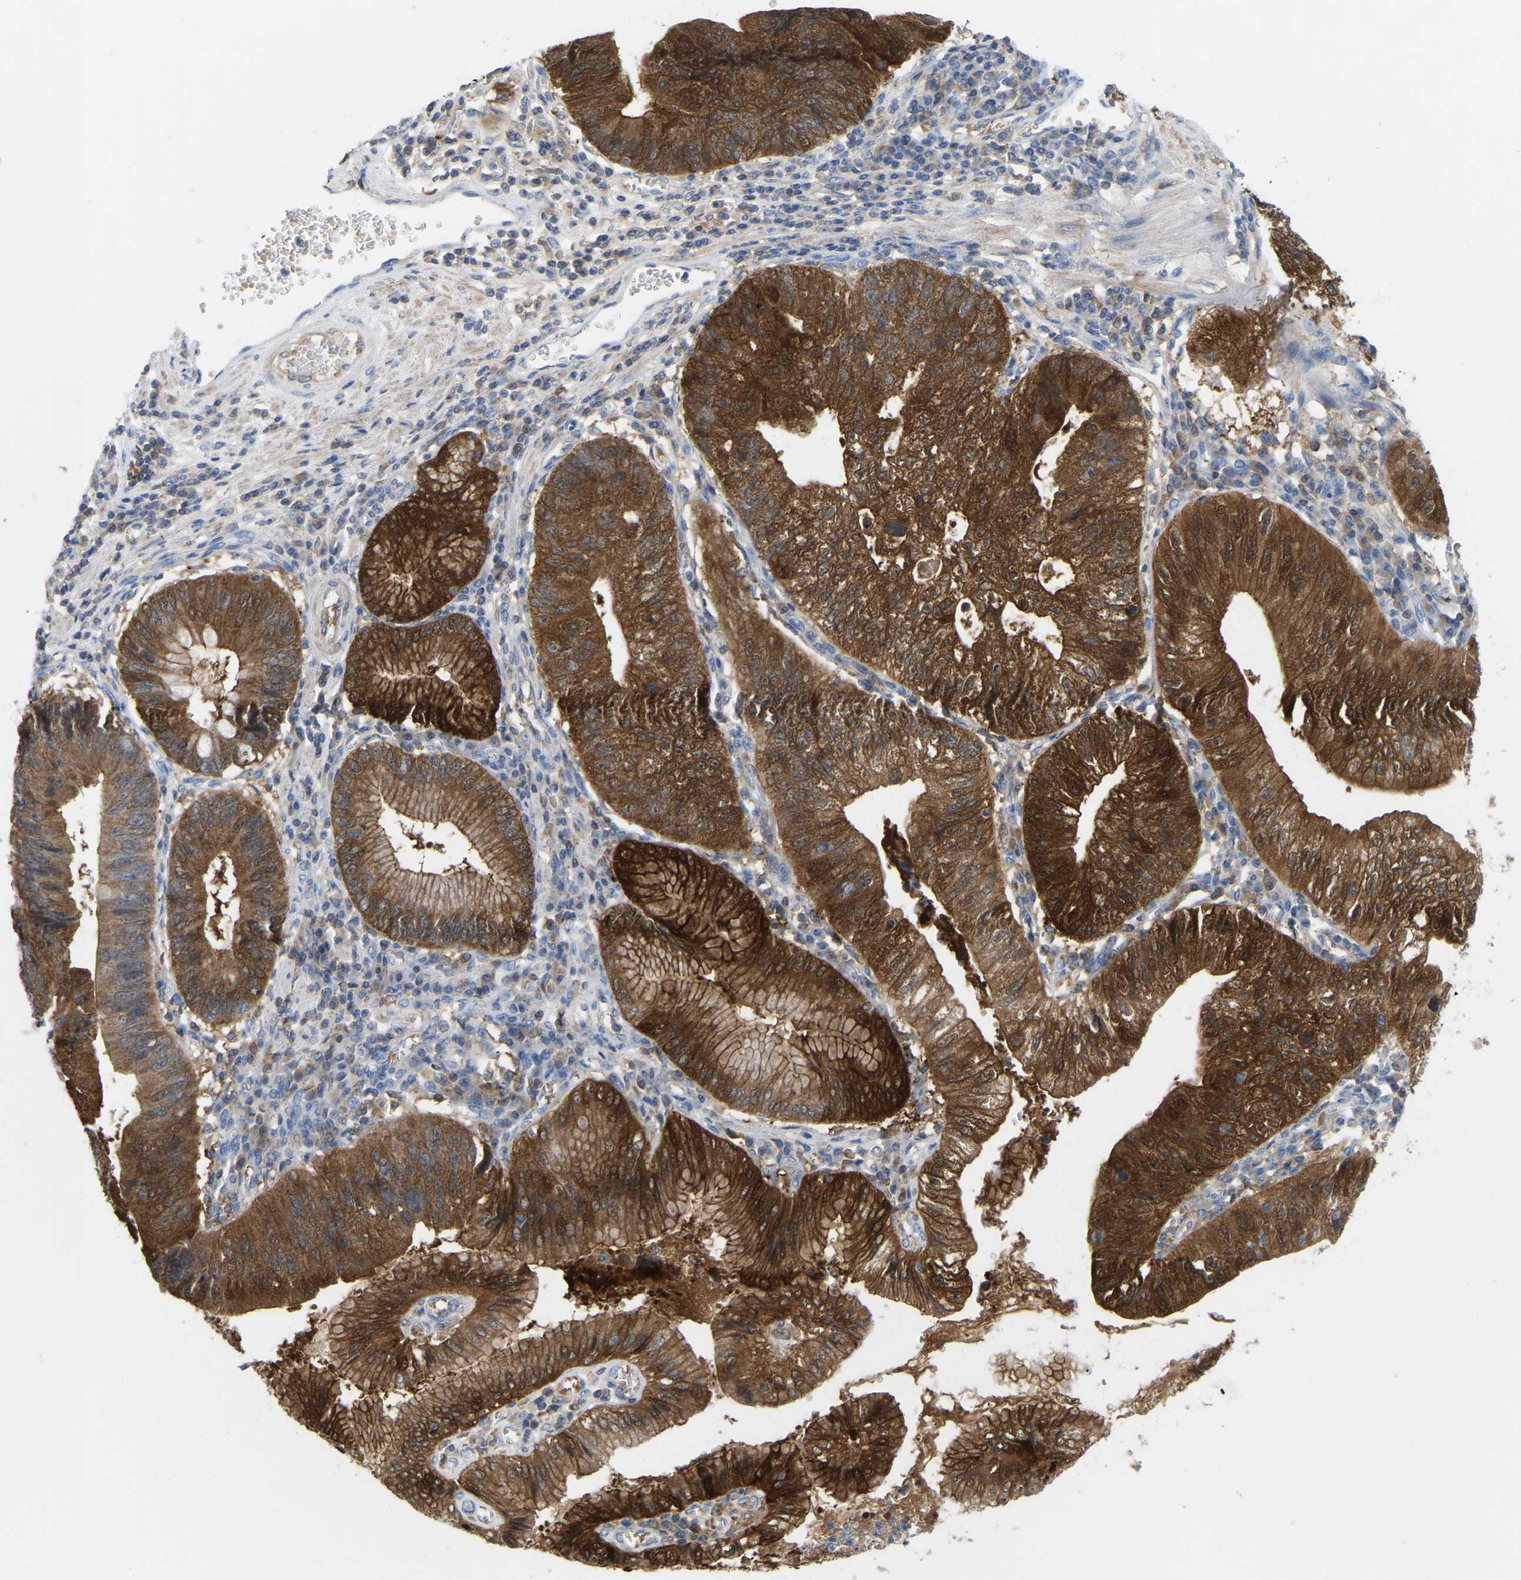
{"staining": {"intensity": "strong", "quantity": ">75%", "location": "cytoplasmic/membranous"}, "tissue": "stomach cancer", "cell_type": "Tumor cells", "image_type": "cancer", "snomed": [{"axis": "morphology", "description": "Adenocarcinoma, NOS"}, {"axis": "topography", "description": "Stomach"}], "caption": "Immunohistochemistry micrograph of neoplastic tissue: human stomach cancer (adenocarcinoma) stained using IHC shows high levels of strong protein expression localized specifically in the cytoplasmic/membranous of tumor cells, appearing as a cytoplasmic/membranous brown color.", "gene": "SERPINB5", "patient": {"sex": "male", "age": 59}}